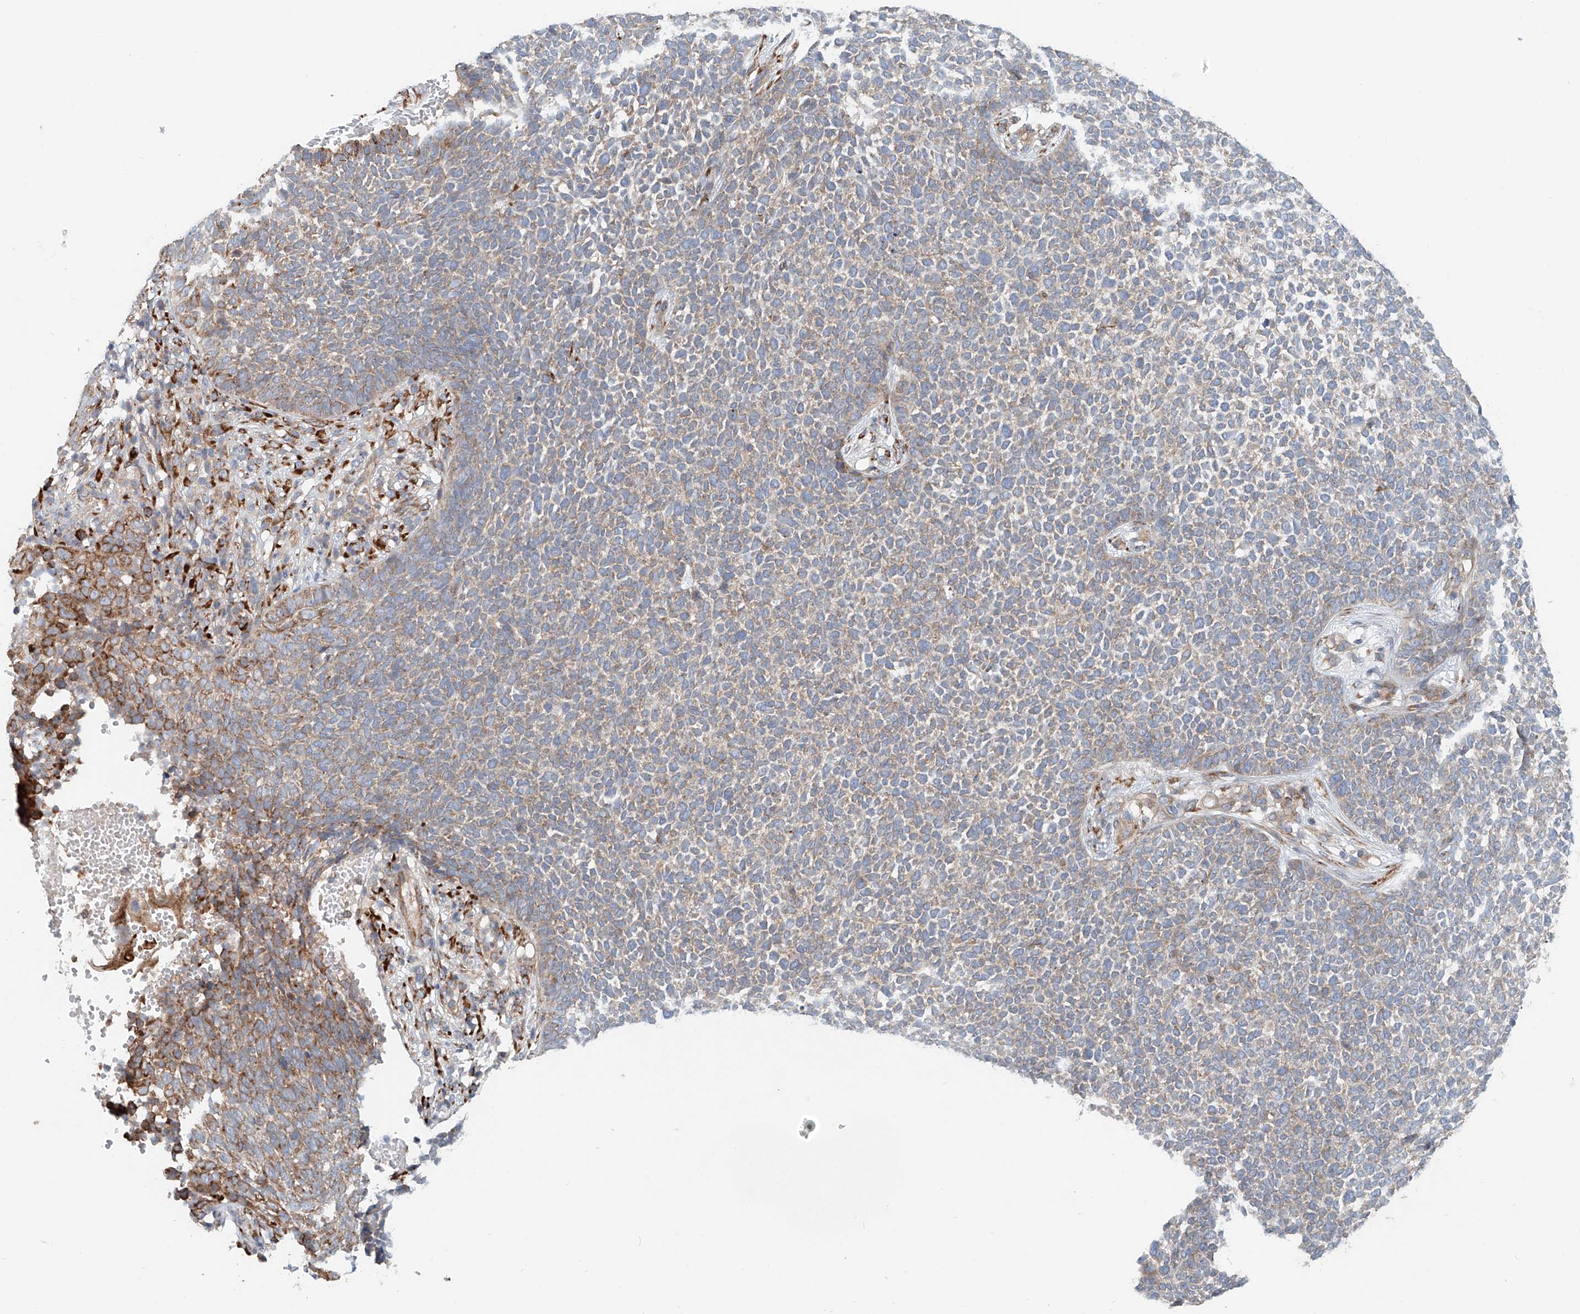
{"staining": {"intensity": "moderate", "quantity": "<25%", "location": "cytoplasmic/membranous"}, "tissue": "skin cancer", "cell_type": "Tumor cells", "image_type": "cancer", "snomed": [{"axis": "morphology", "description": "Basal cell carcinoma"}, {"axis": "topography", "description": "Skin"}], "caption": "A histopathology image of basal cell carcinoma (skin) stained for a protein demonstrates moderate cytoplasmic/membranous brown staining in tumor cells.", "gene": "SNAP29", "patient": {"sex": "female", "age": 84}}